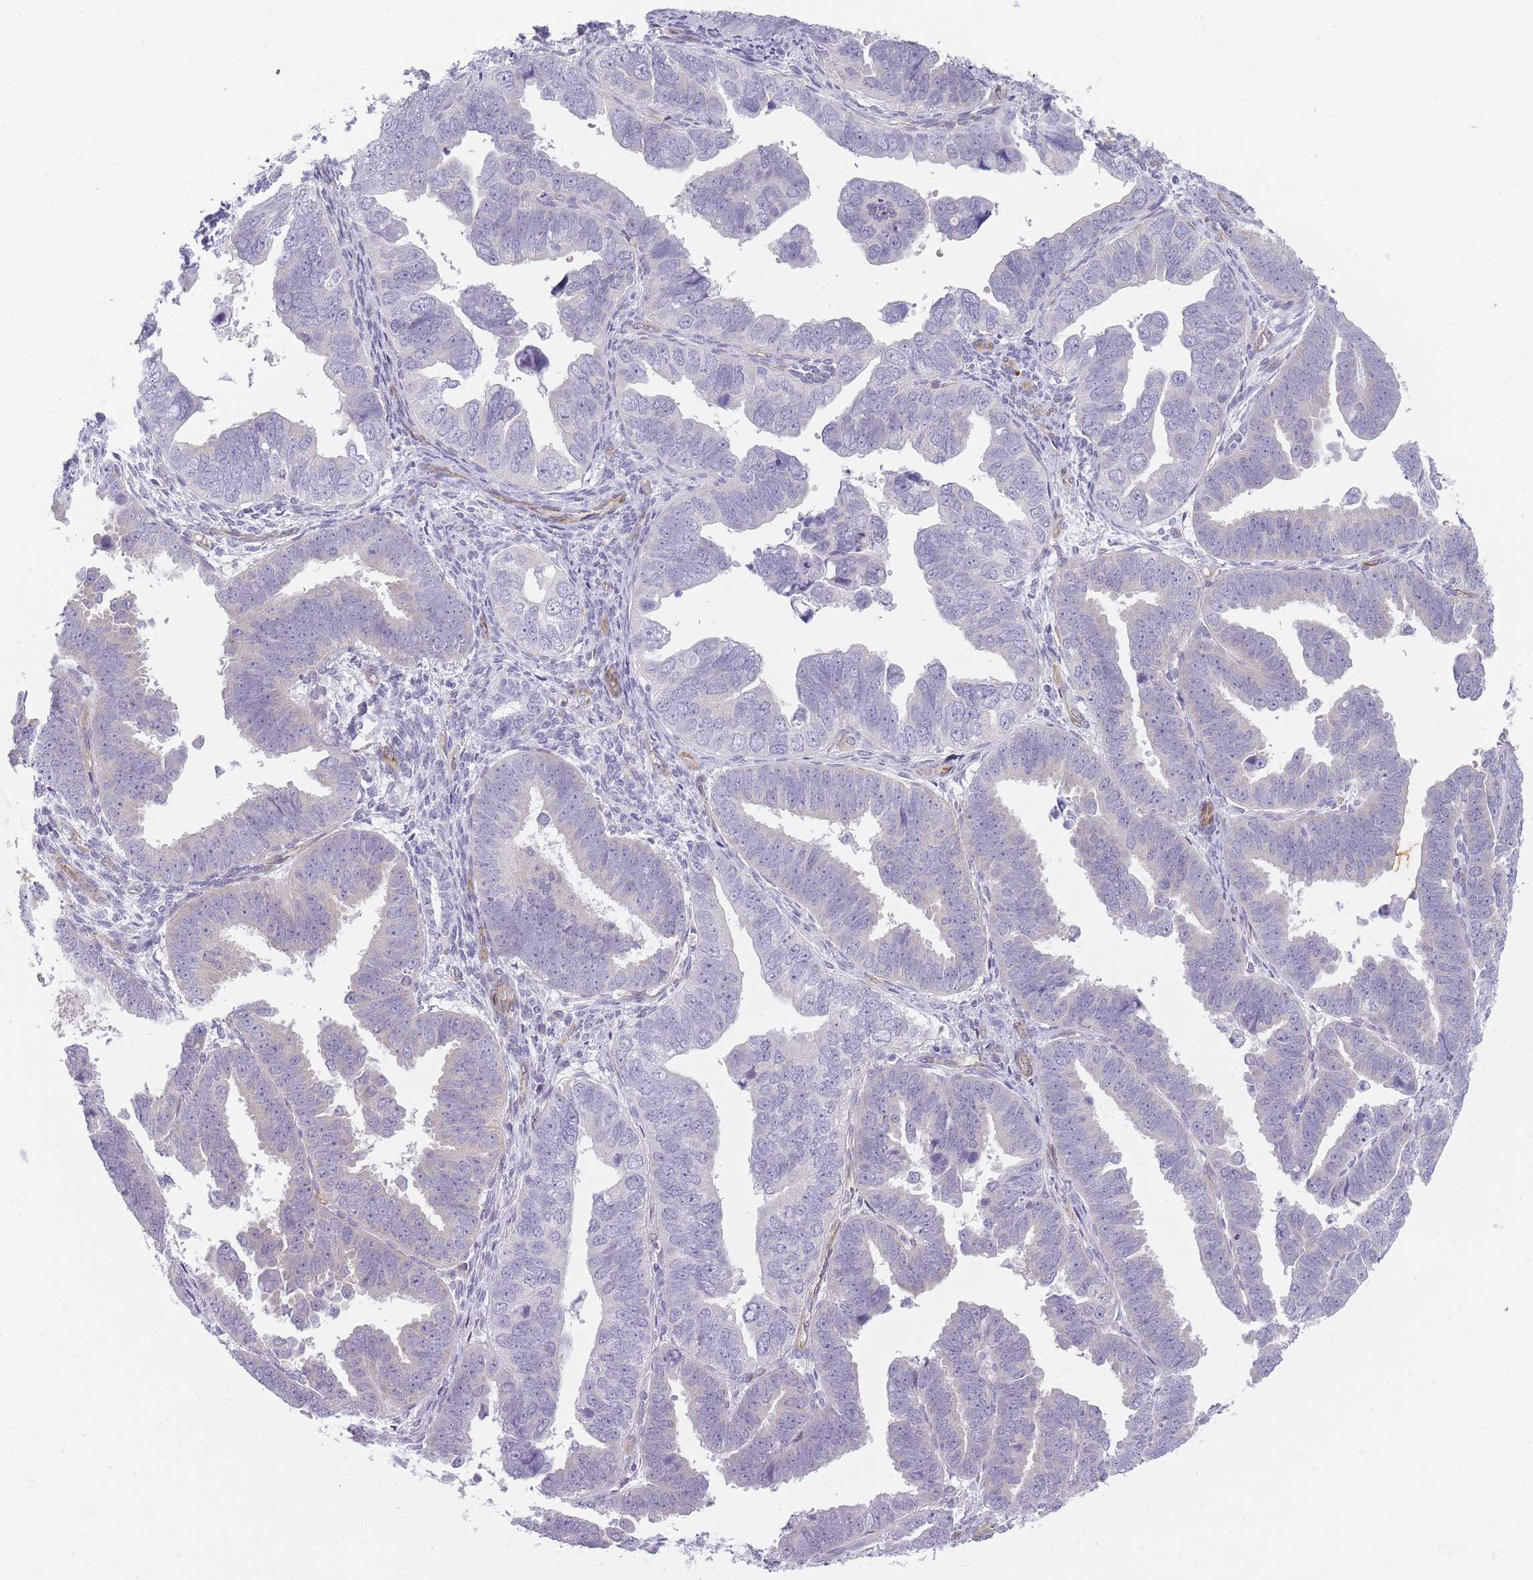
{"staining": {"intensity": "negative", "quantity": "none", "location": "none"}, "tissue": "endometrial cancer", "cell_type": "Tumor cells", "image_type": "cancer", "snomed": [{"axis": "morphology", "description": "Adenocarcinoma, NOS"}, {"axis": "topography", "description": "Endometrium"}], "caption": "A high-resolution micrograph shows IHC staining of endometrial cancer (adenocarcinoma), which displays no significant expression in tumor cells. (Immunohistochemistry, brightfield microscopy, high magnification).", "gene": "OR6B3", "patient": {"sex": "female", "age": 75}}